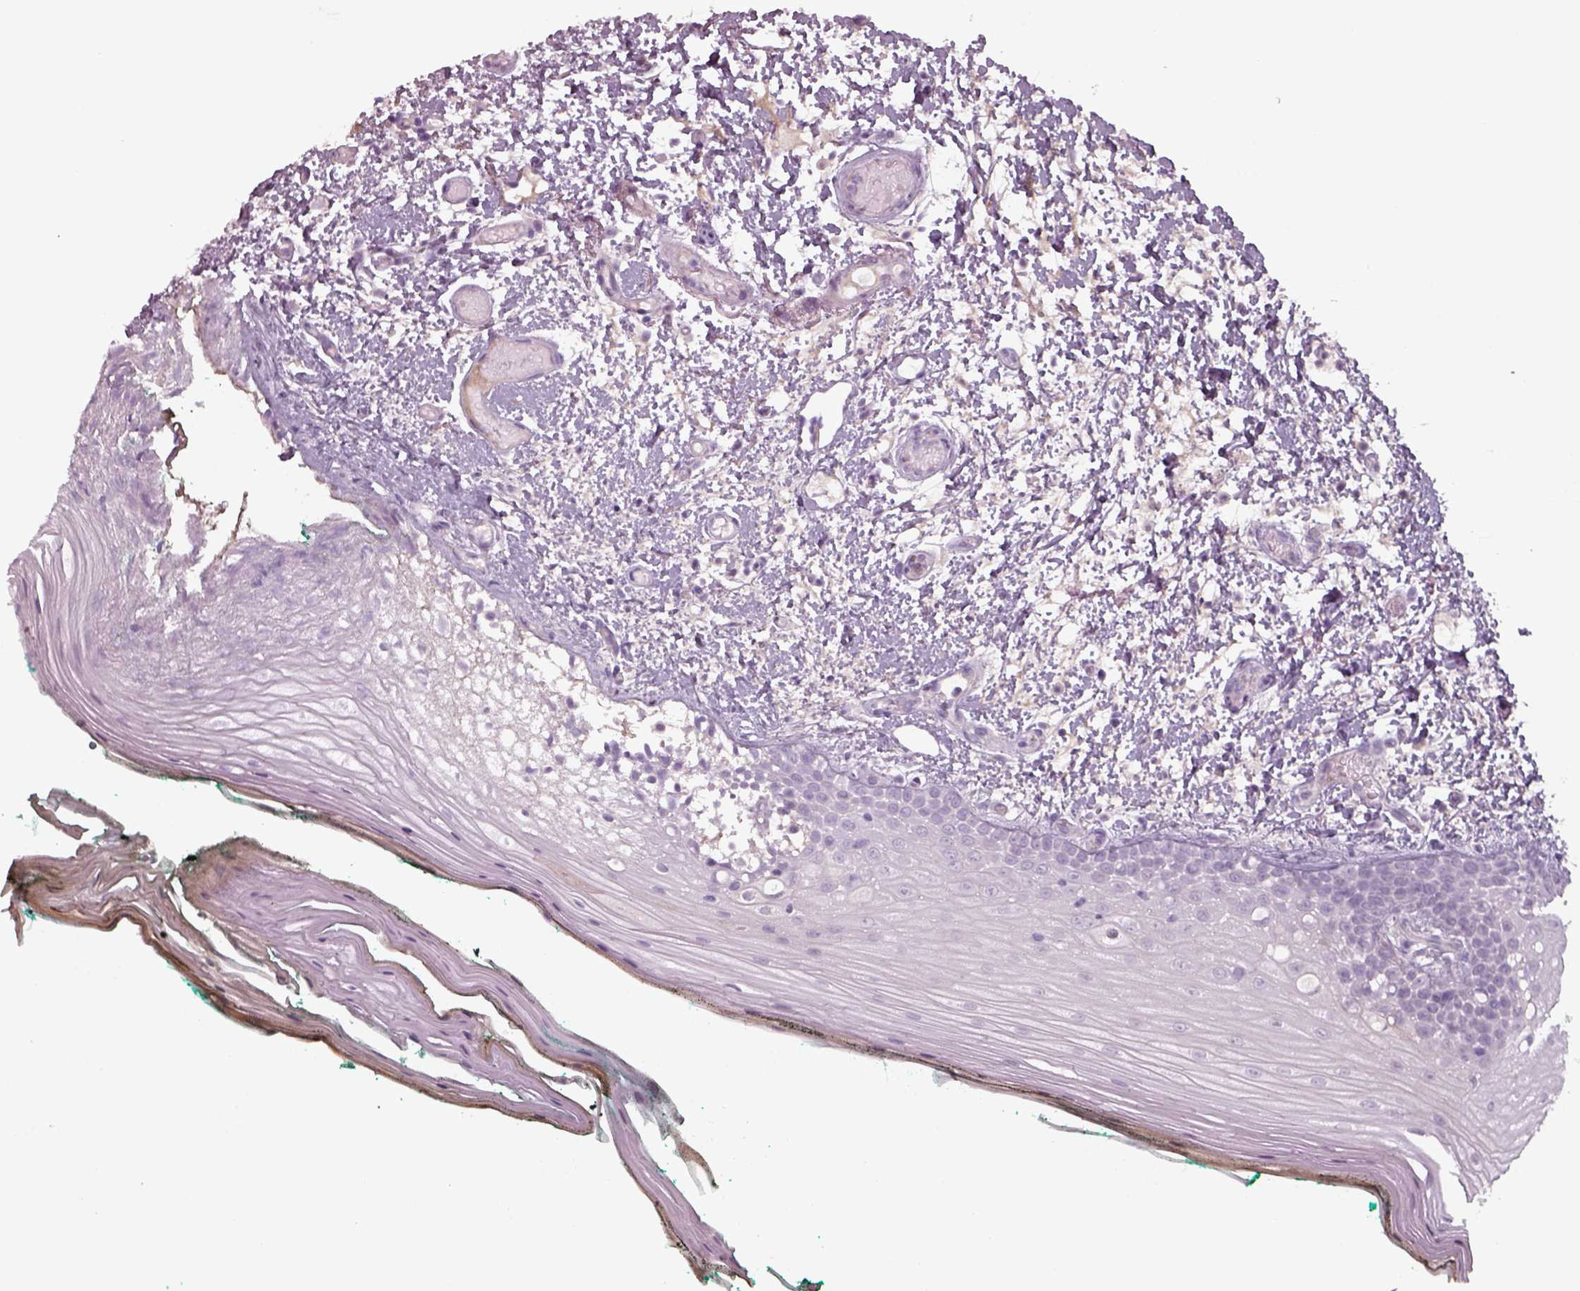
{"staining": {"intensity": "negative", "quantity": "none", "location": "none"}, "tissue": "oral mucosa", "cell_type": "Squamous epithelial cells", "image_type": "normal", "snomed": [{"axis": "morphology", "description": "Normal tissue, NOS"}, {"axis": "topography", "description": "Oral tissue"}], "caption": "An immunohistochemistry (IHC) image of unremarkable oral mucosa is shown. There is no staining in squamous epithelial cells of oral mucosa. The staining was performed using DAB to visualize the protein expression in brown, while the nuclei were stained in blue with hematoxylin (Magnification: 20x).", "gene": "SEPTIN14", "patient": {"sex": "female", "age": 83}}